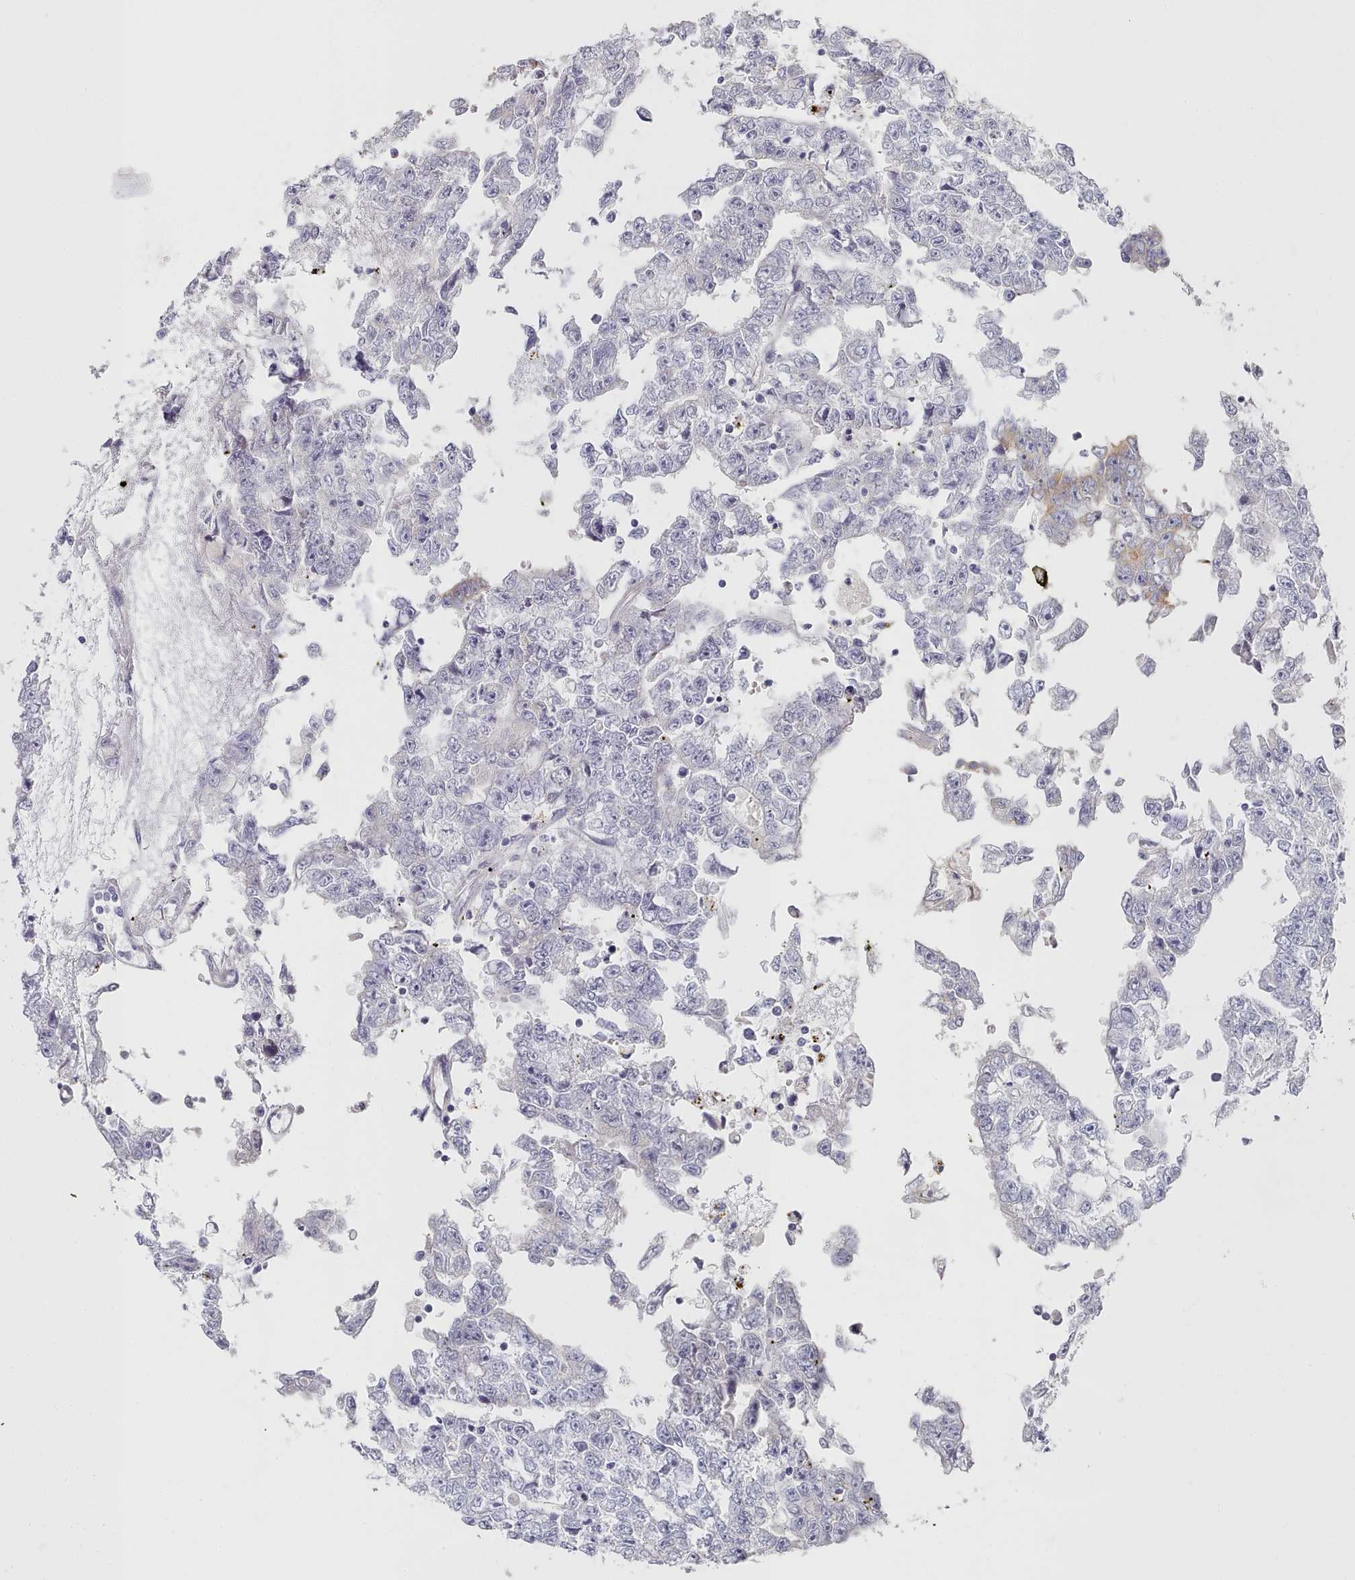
{"staining": {"intensity": "negative", "quantity": "none", "location": "none"}, "tissue": "testis cancer", "cell_type": "Tumor cells", "image_type": "cancer", "snomed": [{"axis": "morphology", "description": "Carcinoma, Embryonal, NOS"}, {"axis": "topography", "description": "Testis"}], "caption": "Tumor cells are negative for brown protein staining in testis embryonal carcinoma.", "gene": "TYW1B", "patient": {"sex": "male", "age": 25}}